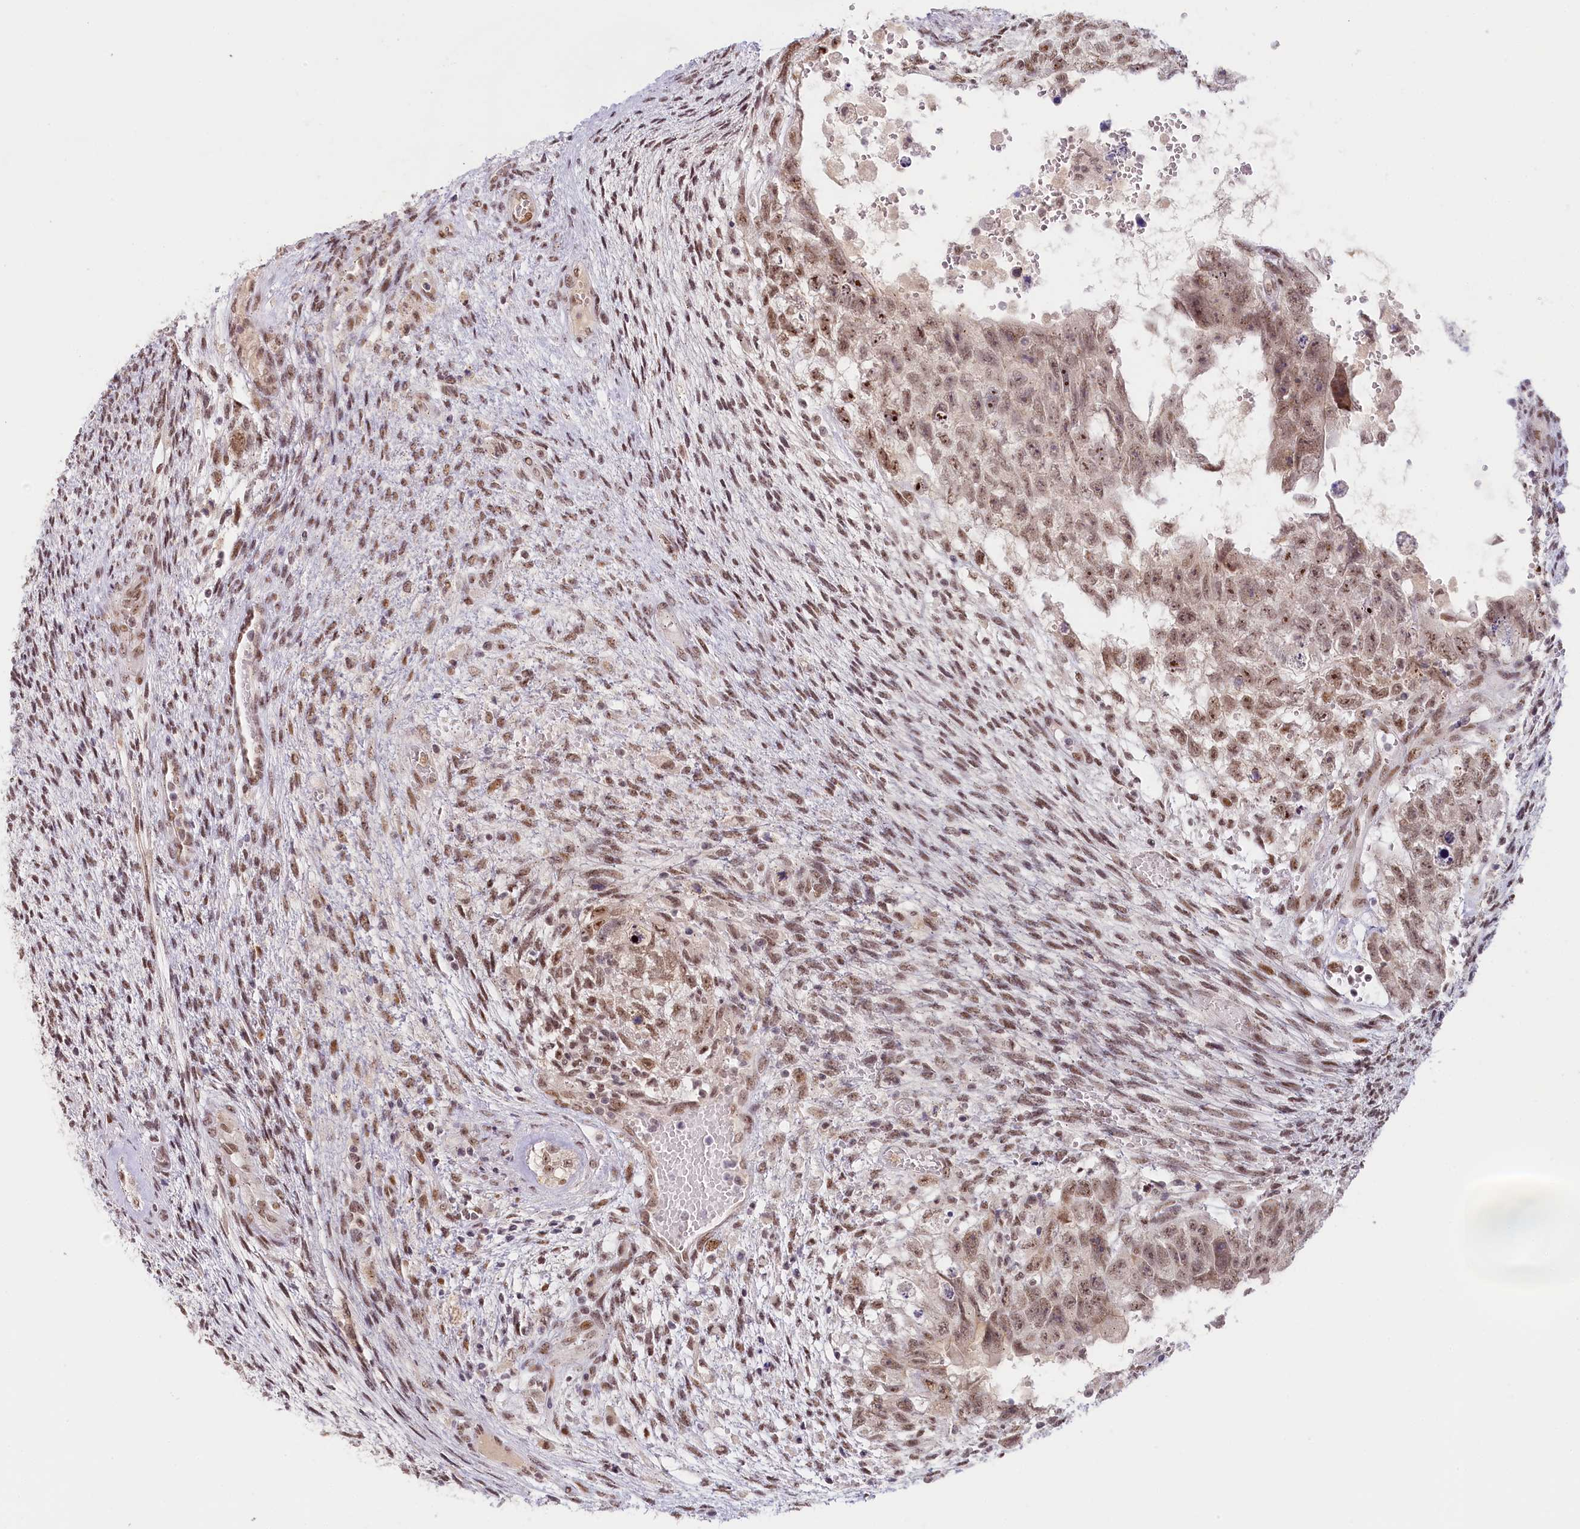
{"staining": {"intensity": "moderate", "quantity": ">75%", "location": "nuclear"}, "tissue": "testis cancer", "cell_type": "Tumor cells", "image_type": "cancer", "snomed": [{"axis": "morphology", "description": "Carcinoma, Embryonal, NOS"}, {"axis": "topography", "description": "Testis"}], "caption": "Brown immunohistochemical staining in human testis cancer displays moderate nuclear staining in approximately >75% of tumor cells.", "gene": "SEC31B", "patient": {"sex": "male", "age": 26}}